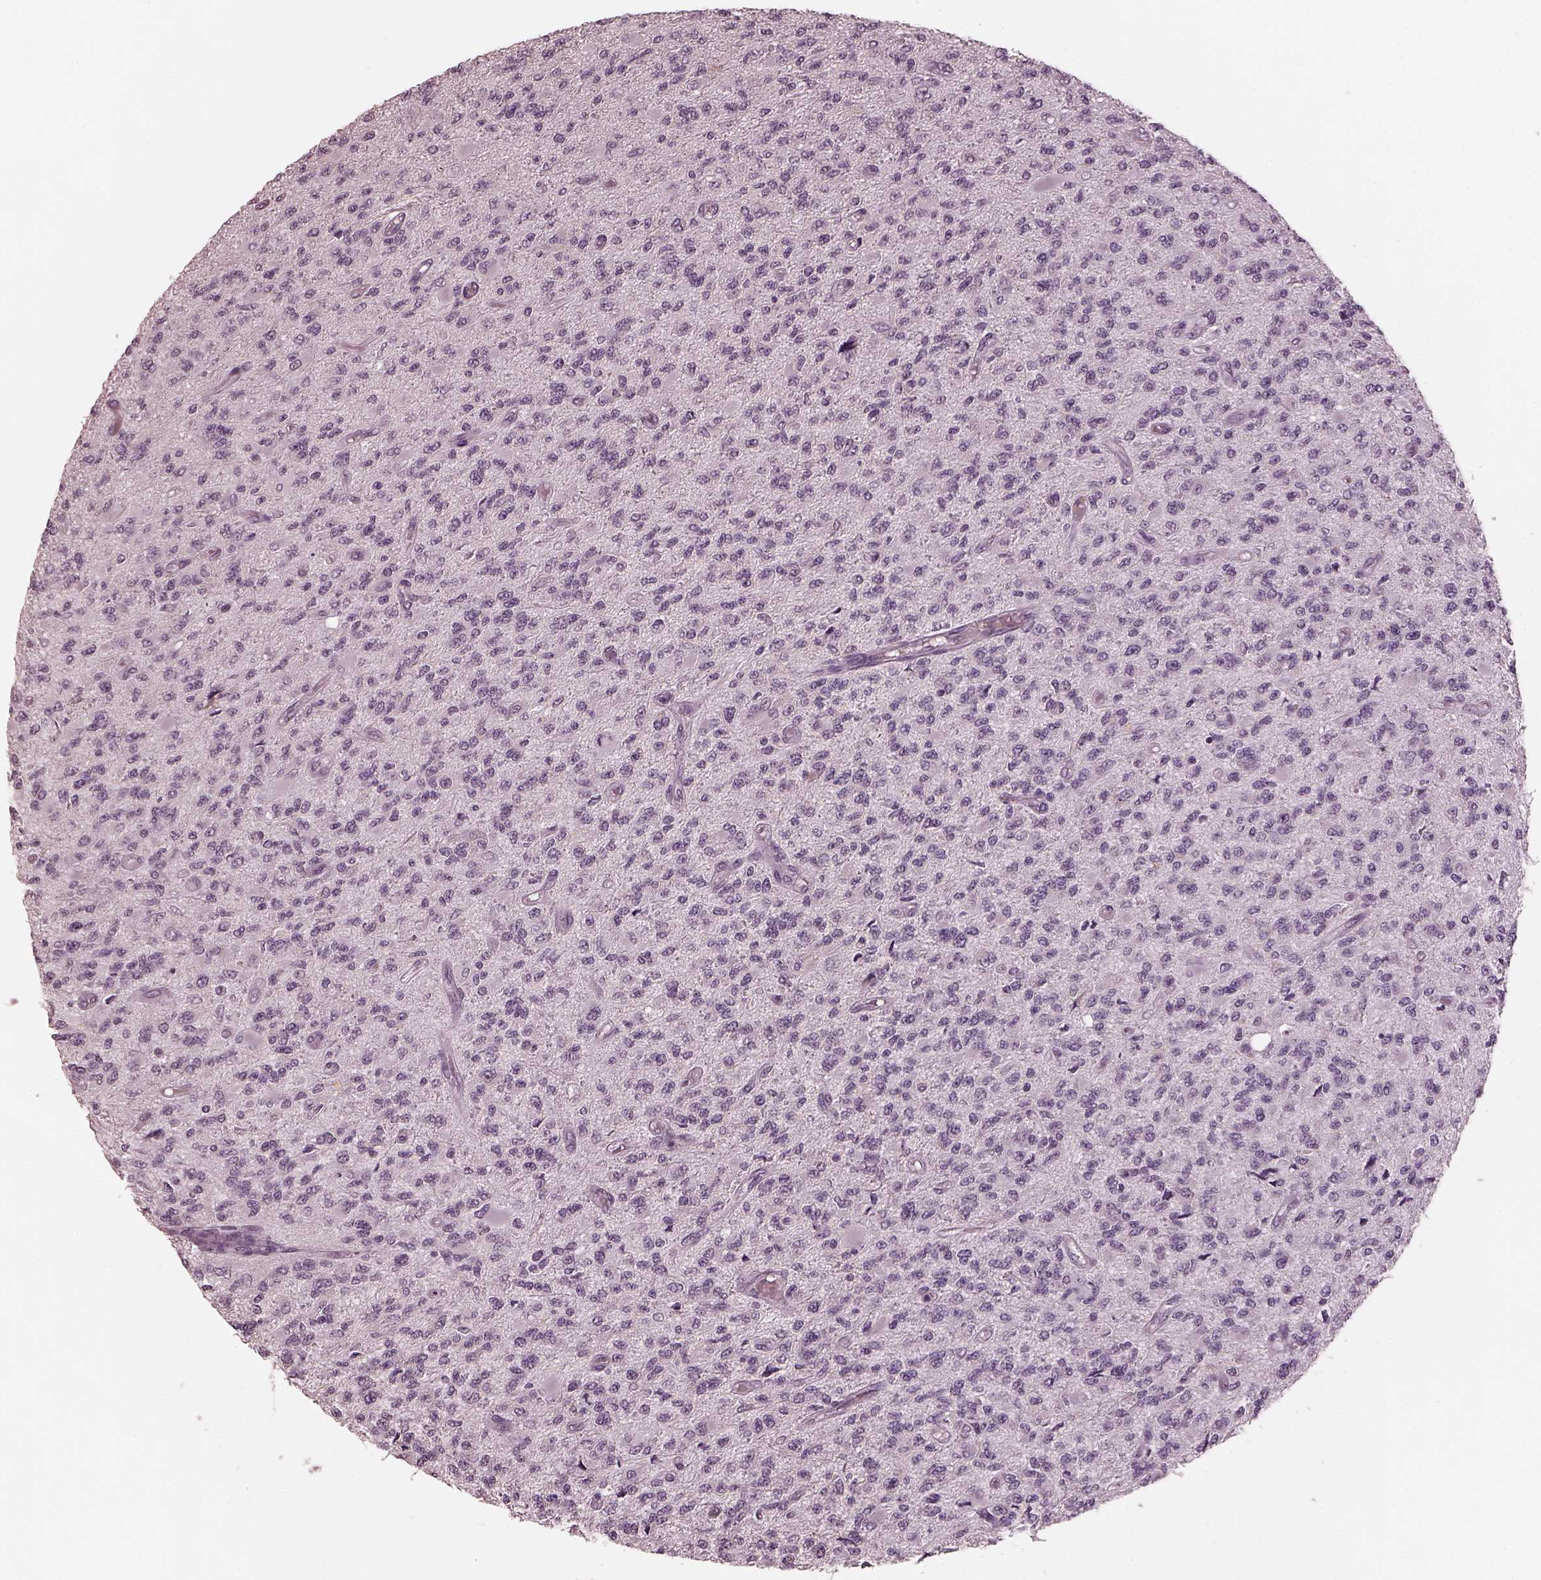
{"staining": {"intensity": "negative", "quantity": "none", "location": "none"}, "tissue": "glioma", "cell_type": "Tumor cells", "image_type": "cancer", "snomed": [{"axis": "morphology", "description": "Glioma, malignant, High grade"}, {"axis": "topography", "description": "Brain"}], "caption": "A micrograph of glioma stained for a protein reveals no brown staining in tumor cells.", "gene": "RCVRN", "patient": {"sex": "female", "age": 63}}